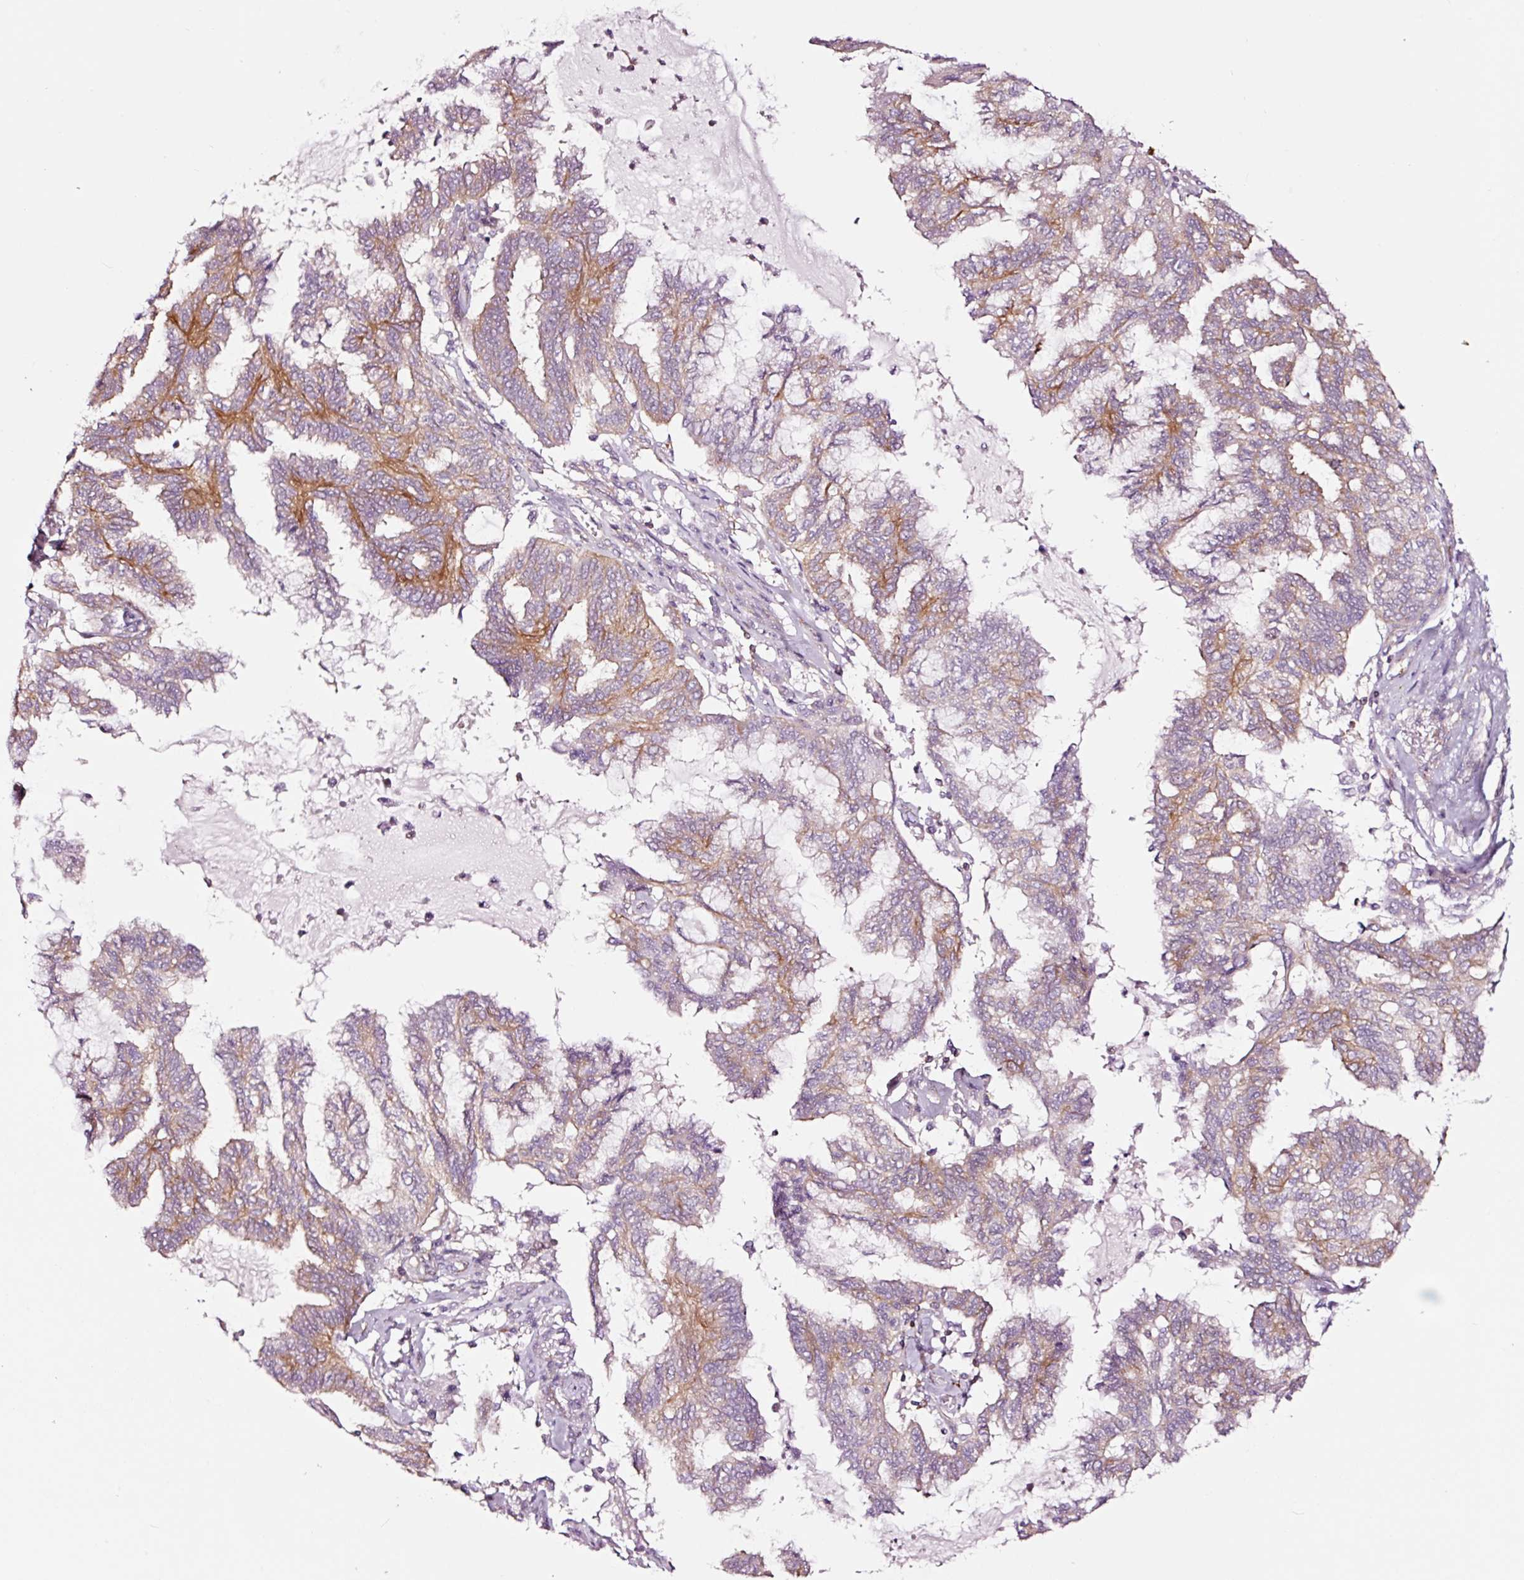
{"staining": {"intensity": "moderate", "quantity": "<25%", "location": "cytoplasmic/membranous"}, "tissue": "endometrial cancer", "cell_type": "Tumor cells", "image_type": "cancer", "snomed": [{"axis": "morphology", "description": "Adenocarcinoma, NOS"}, {"axis": "topography", "description": "Endometrium"}], "caption": "Immunohistochemistry (IHC) (DAB) staining of human endometrial cancer (adenocarcinoma) exhibits moderate cytoplasmic/membranous protein expression in approximately <25% of tumor cells. (DAB IHC with brightfield microscopy, high magnification).", "gene": "ADD3", "patient": {"sex": "female", "age": 86}}